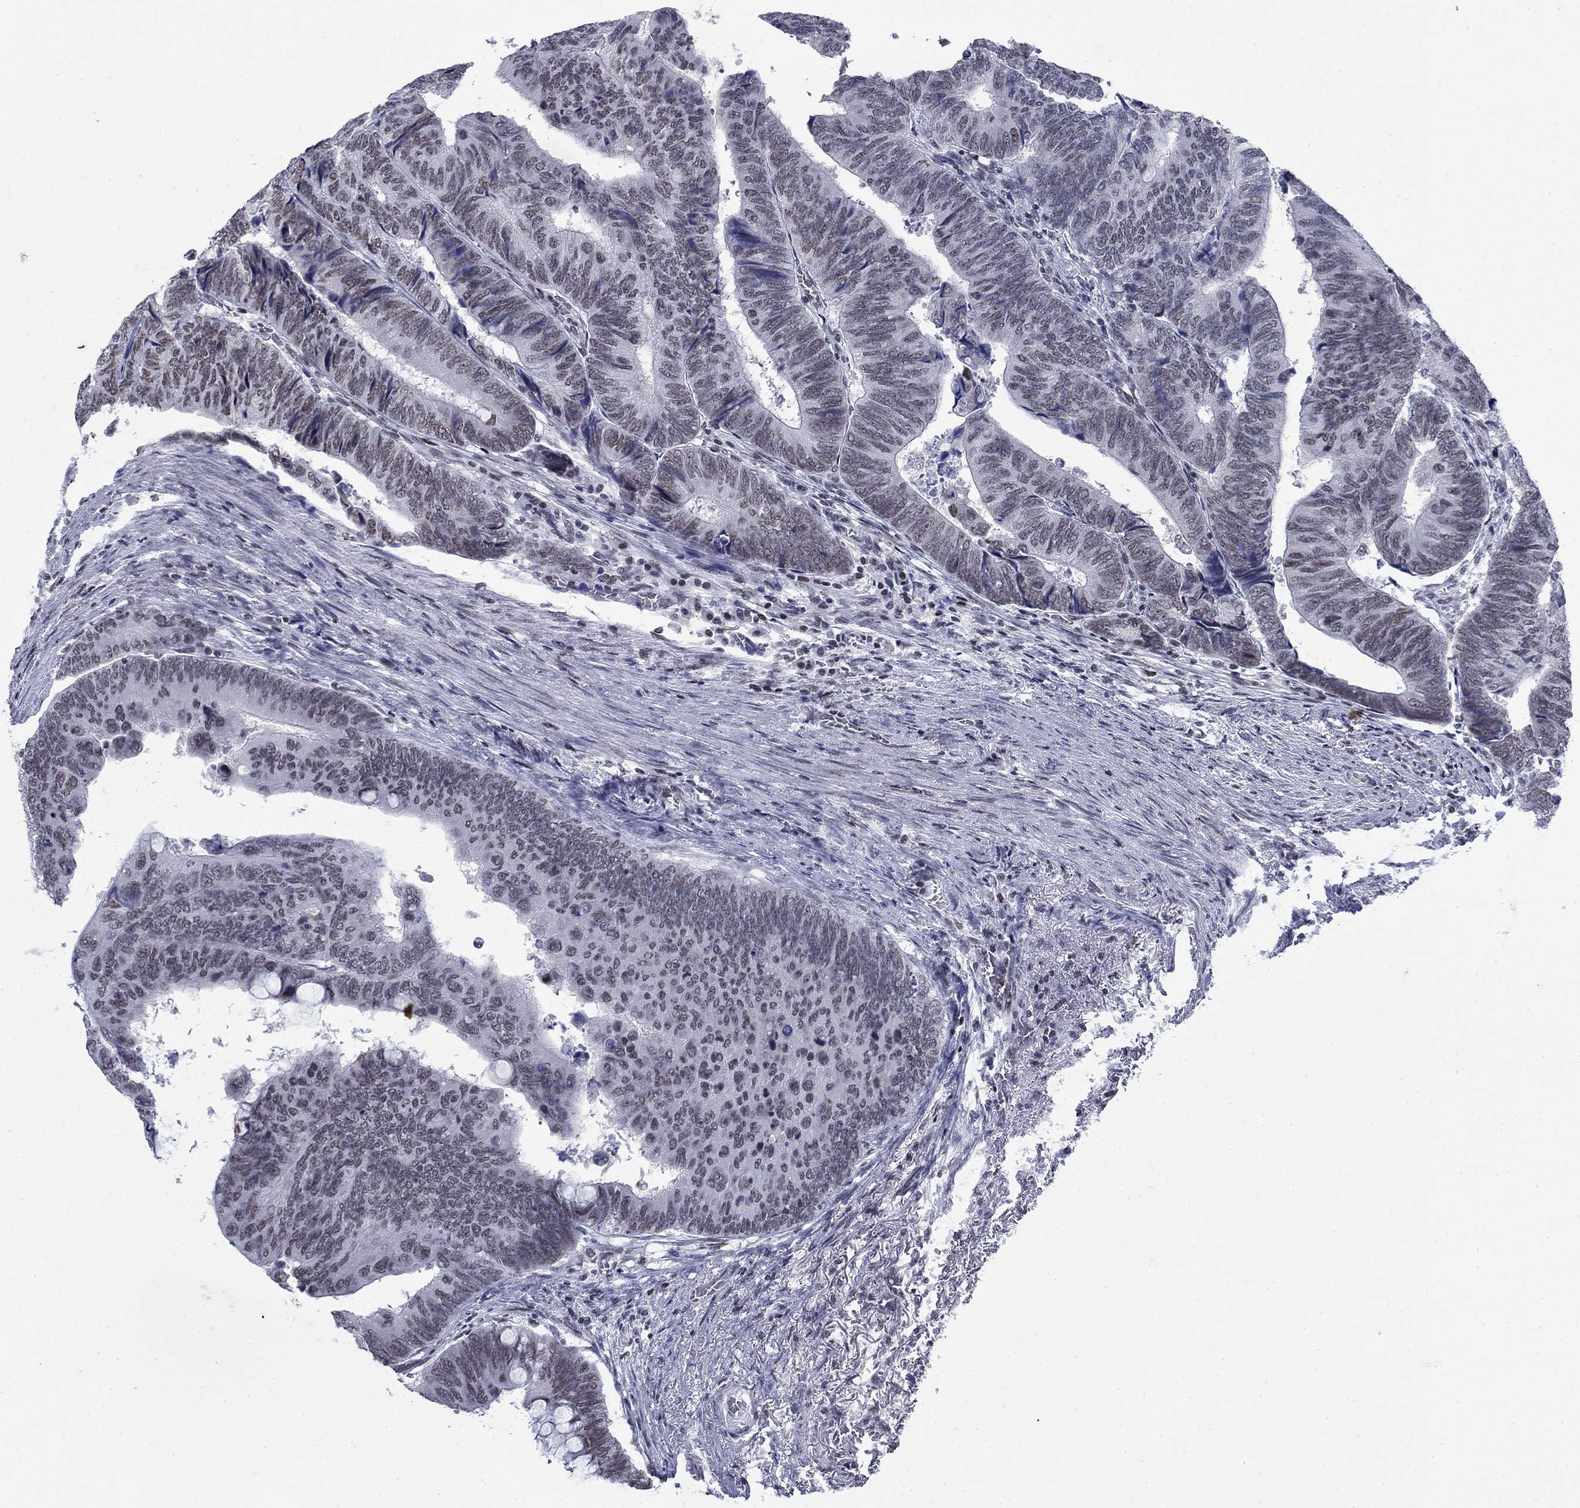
{"staining": {"intensity": "negative", "quantity": "none", "location": "none"}, "tissue": "colorectal cancer", "cell_type": "Tumor cells", "image_type": "cancer", "snomed": [{"axis": "morphology", "description": "Normal tissue, NOS"}, {"axis": "morphology", "description": "Adenocarcinoma, NOS"}, {"axis": "topography", "description": "Rectum"}, {"axis": "topography", "description": "Peripheral nerve tissue"}], "caption": "Tumor cells are negative for brown protein staining in colorectal adenocarcinoma. Nuclei are stained in blue.", "gene": "NPAS3", "patient": {"sex": "male", "age": 92}}